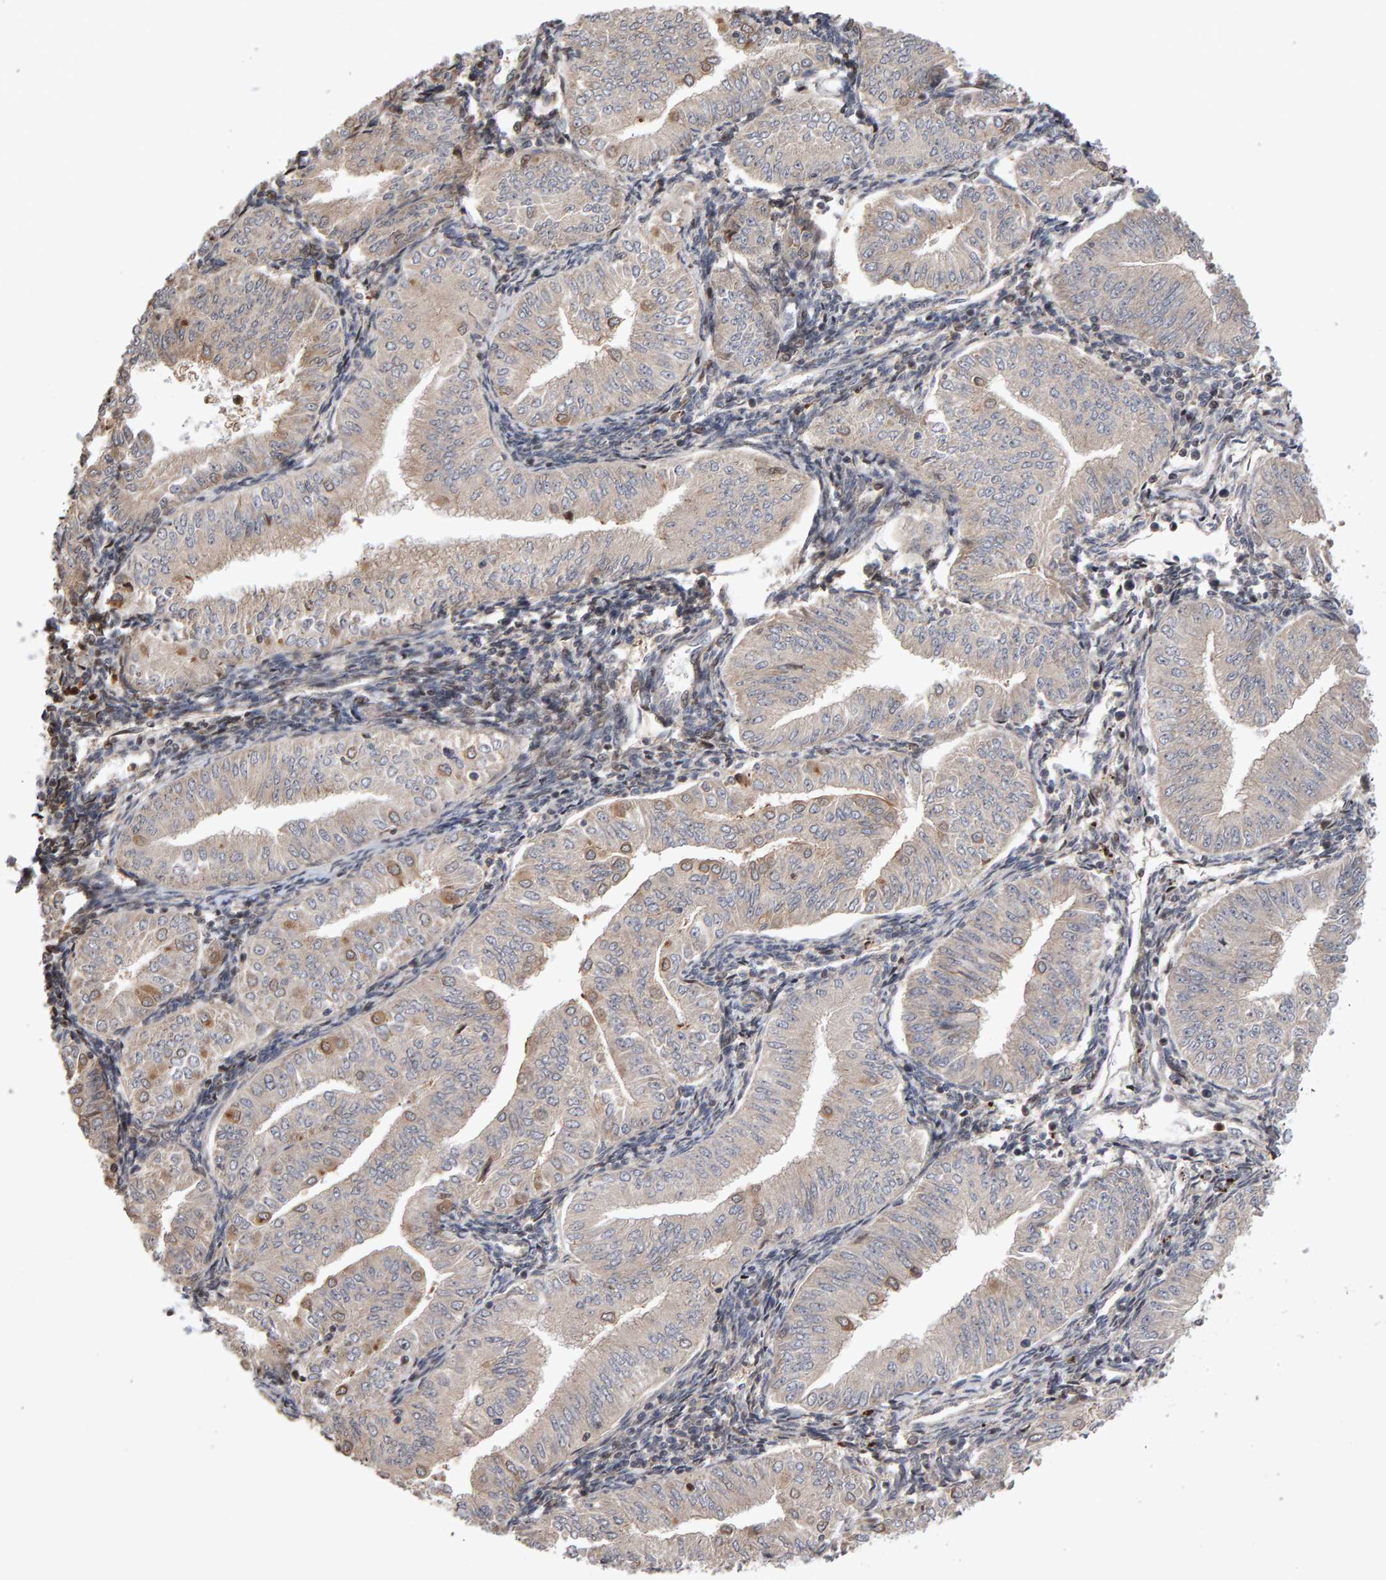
{"staining": {"intensity": "weak", "quantity": "<25%", "location": "cytoplasmic/membranous"}, "tissue": "endometrial cancer", "cell_type": "Tumor cells", "image_type": "cancer", "snomed": [{"axis": "morphology", "description": "Normal tissue, NOS"}, {"axis": "morphology", "description": "Adenocarcinoma, NOS"}, {"axis": "topography", "description": "Endometrium"}], "caption": "High power microscopy histopathology image of an immunohistochemistry micrograph of adenocarcinoma (endometrial), revealing no significant positivity in tumor cells.", "gene": "LZTS1", "patient": {"sex": "female", "age": 53}}